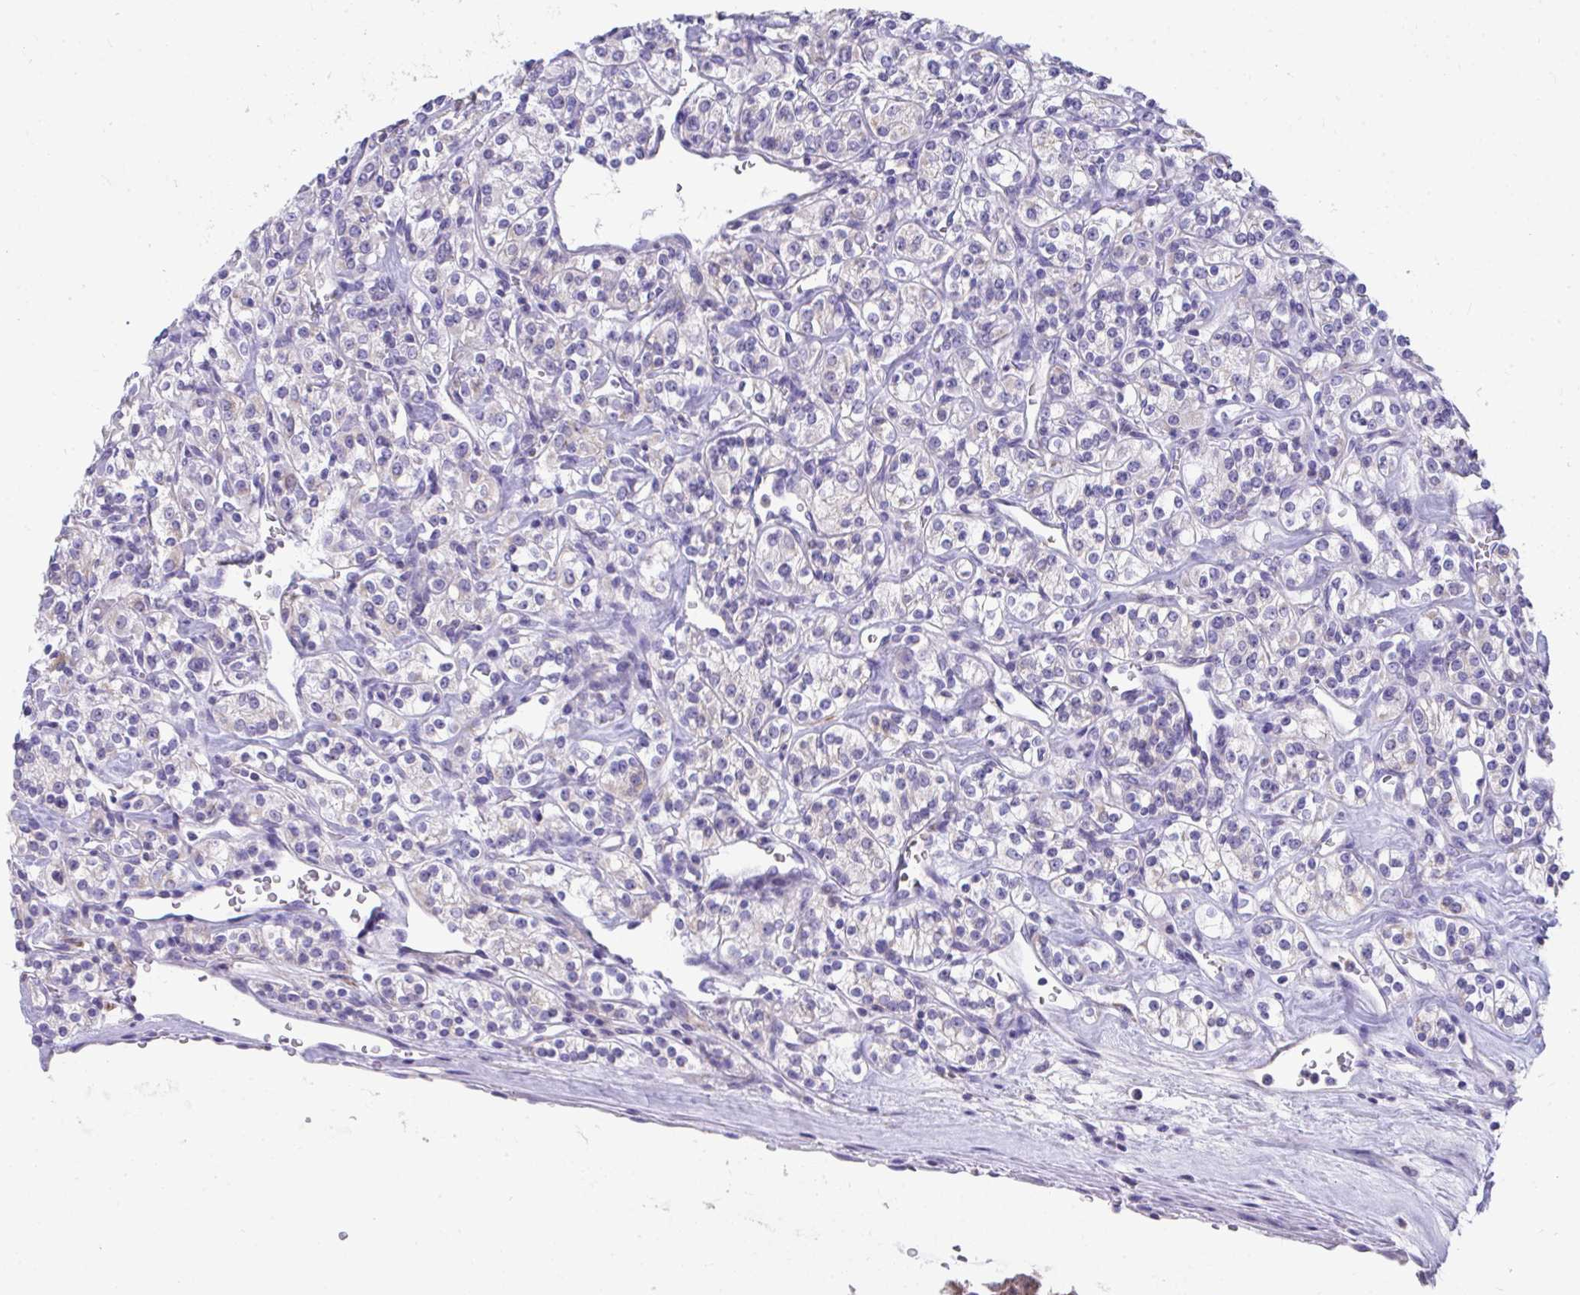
{"staining": {"intensity": "negative", "quantity": "none", "location": "none"}, "tissue": "renal cancer", "cell_type": "Tumor cells", "image_type": "cancer", "snomed": [{"axis": "morphology", "description": "Adenocarcinoma, NOS"}, {"axis": "topography", "description": "Kidney"}], "caption": "IHC photomicrograph of human renal adenocarcinoma stained for a protein (brown), which demonstrates no staining in tumor cells.", "gene": "COA5", "patient": {"sex": "male", "age": 77}}